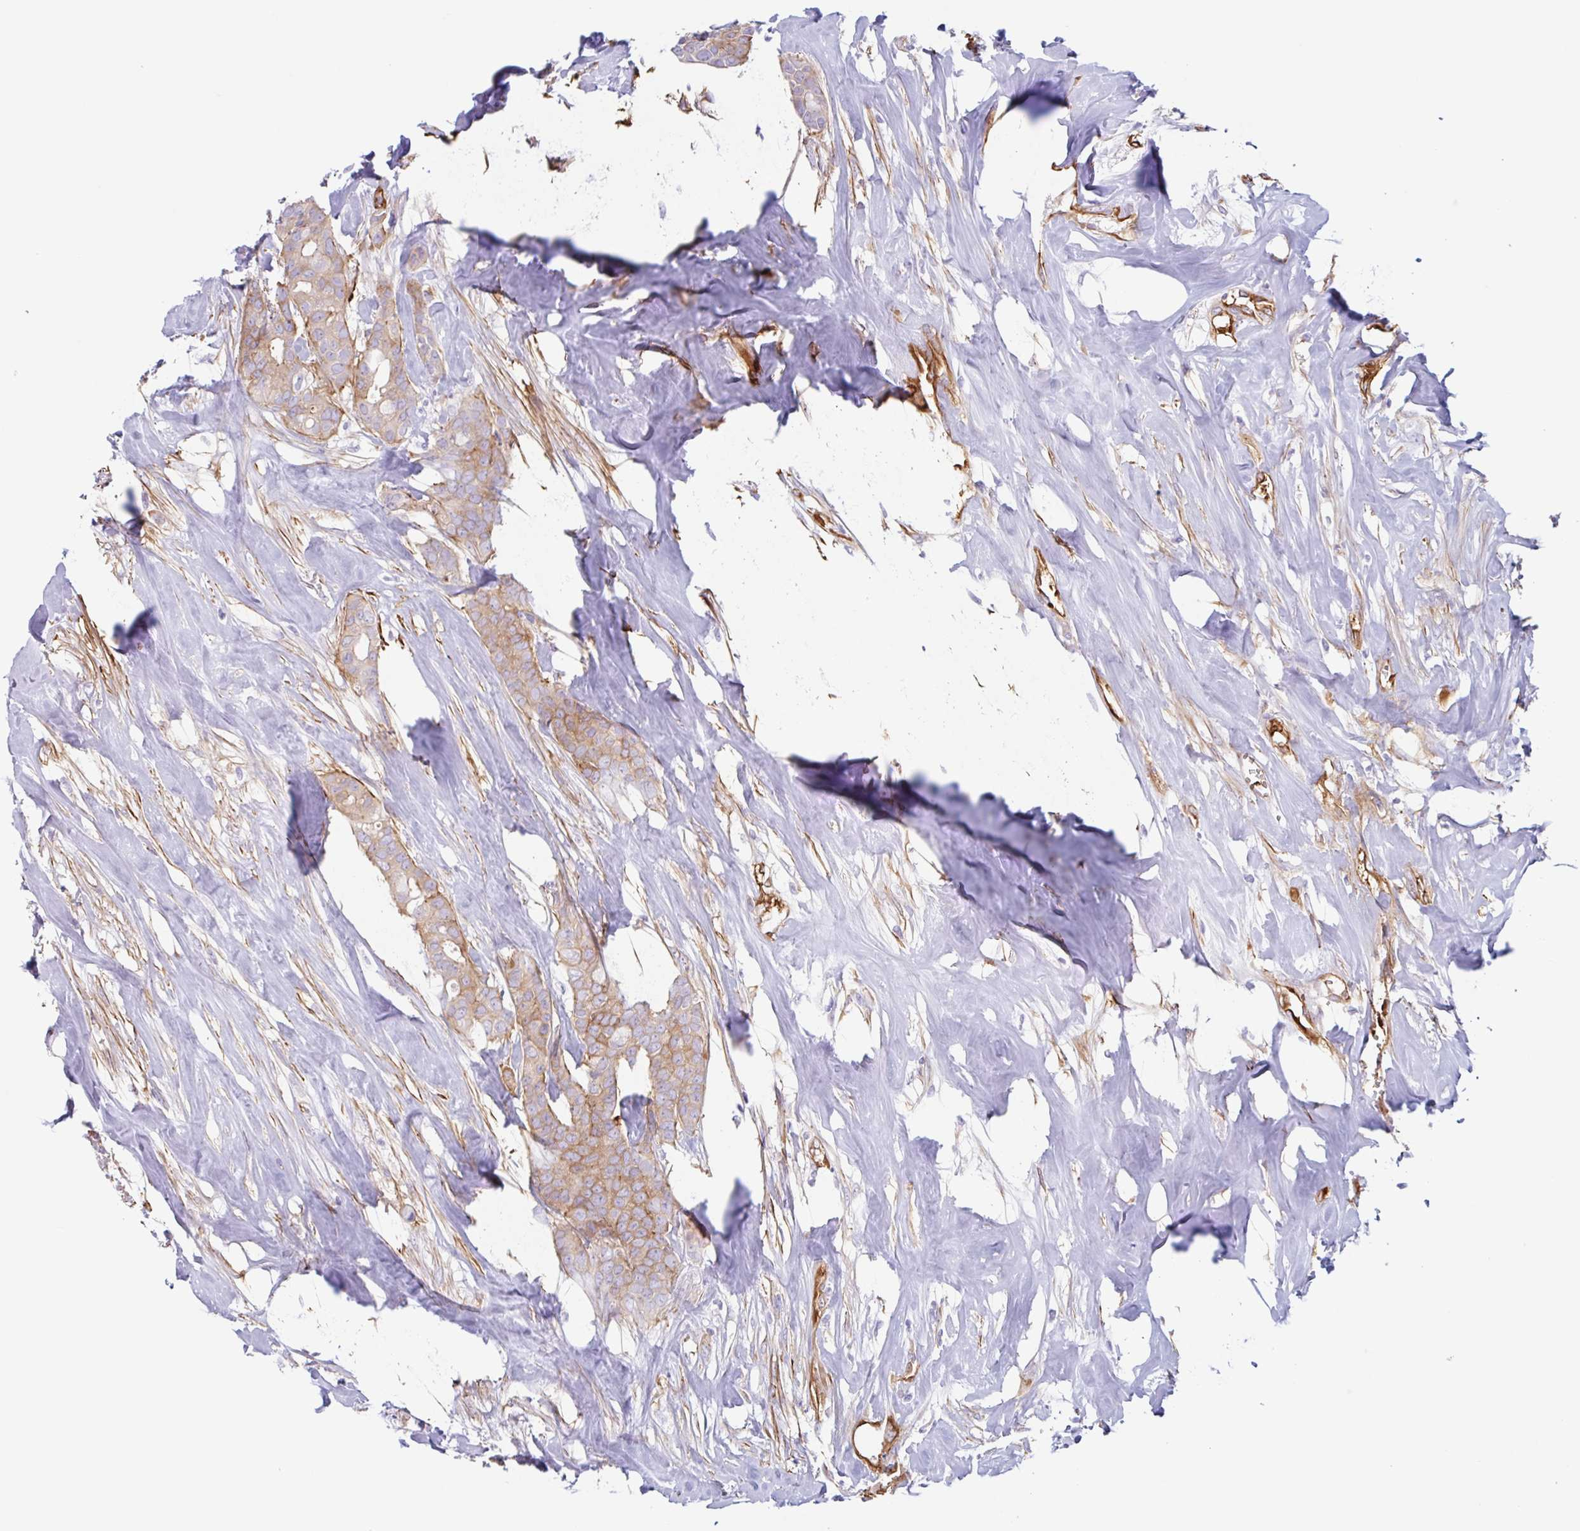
{"staining": {"intensity": "moderate", "quantity": ">75%", "location": "cytoplasmic/membranous"}, "tissue": "breast cancer", "cell_type": "Tumor cells", "image_type": "cancer", "snomed": [{"axis": "morphology", "description": "Duct carcinoma"}, {"axis": "topography", "description": "Breast"}], "caption": "A photomicrograph of infiltrating ductal carcinoma (breast) stained for a protein displays moderate cytoplasmic/membranous brown staining in tumor cells. (DAB = brown stain, brightfield microscopy at high magnification).", "gene": "MYH10", "patient": {"sex": "female", "age": 84}}